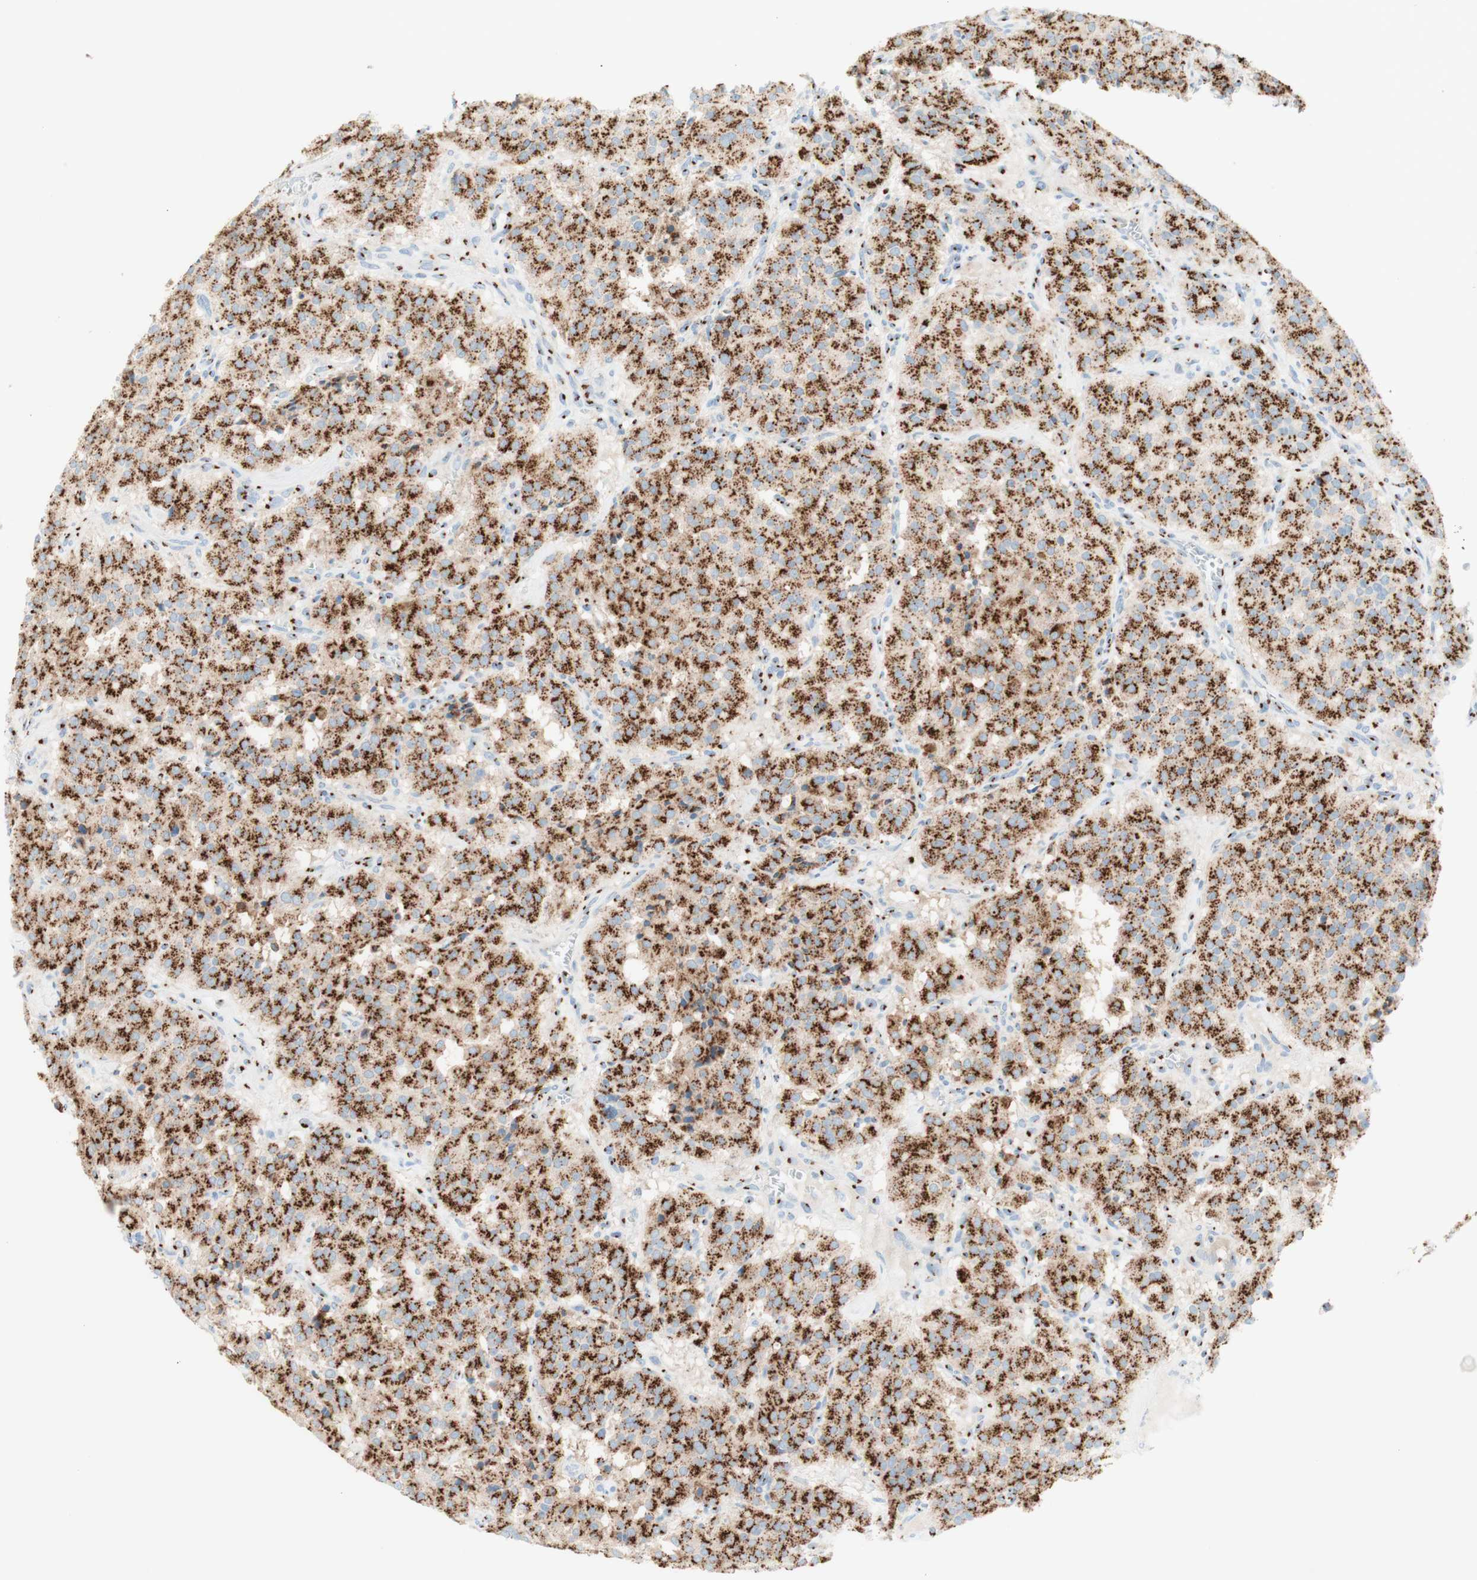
{"staining": {"intensity": "strong", "quantity": ">75%", "location": "cytoplasmic/membranous"}, "tissue": "carcinoid", "cell_type": "Tumor cells", "image_type": "cancer", "snomed": [{"axis": "morphology", "description": "Carcinoid, malignant, NOS"}, {"axis": "topography", "description": "Lung"}], "caption": "Immunohistochemistry (IHC) histopathology image of malignant carcinoid stained for a protein (brown), which demonstrates high levels of strong cytoplasmic/membranous expression in approximately >75% of tumor cells.", "gene": "GOLGB1", "patient": {"sex": "male", "age": 30}}